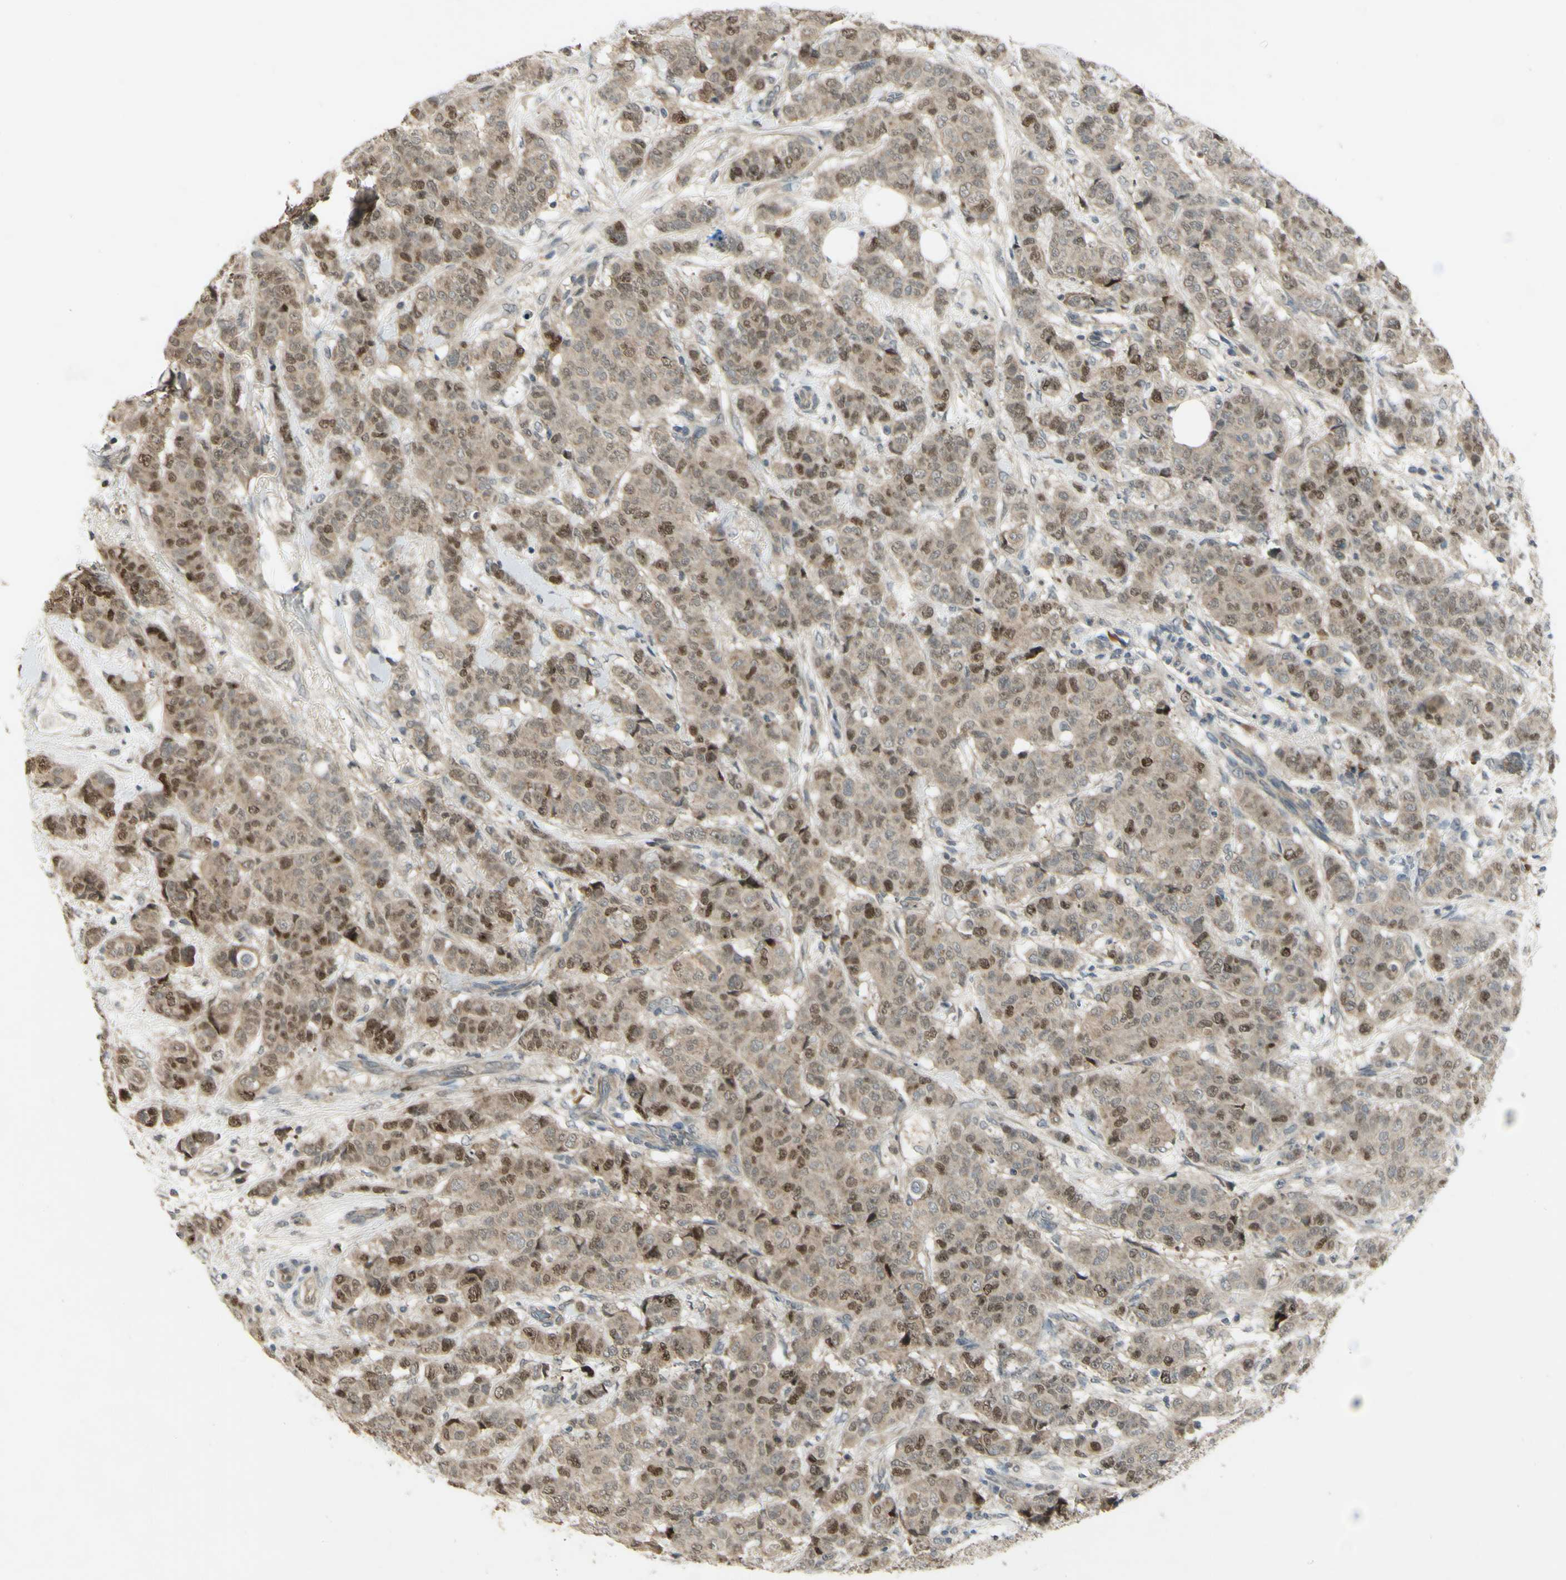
{"staining": {"intensity": "moderate", "quantity": "25%-75%", "location": "nuclear"}, "tissue": "breast cancer", "cell_type": "Tumor cells", "image_type": "cancer", "snomed": [{"axis": "morphology", "description": "Duct carcinoma"}, {"axis": "topography", "description": "Breast"}], "caption": "The immunohistochemical stain shows moderate nuclear expression in tumor cells of breast cancer tissue.", "gene": "RAD18", "patient": {"sex": "female", "age": 40}}